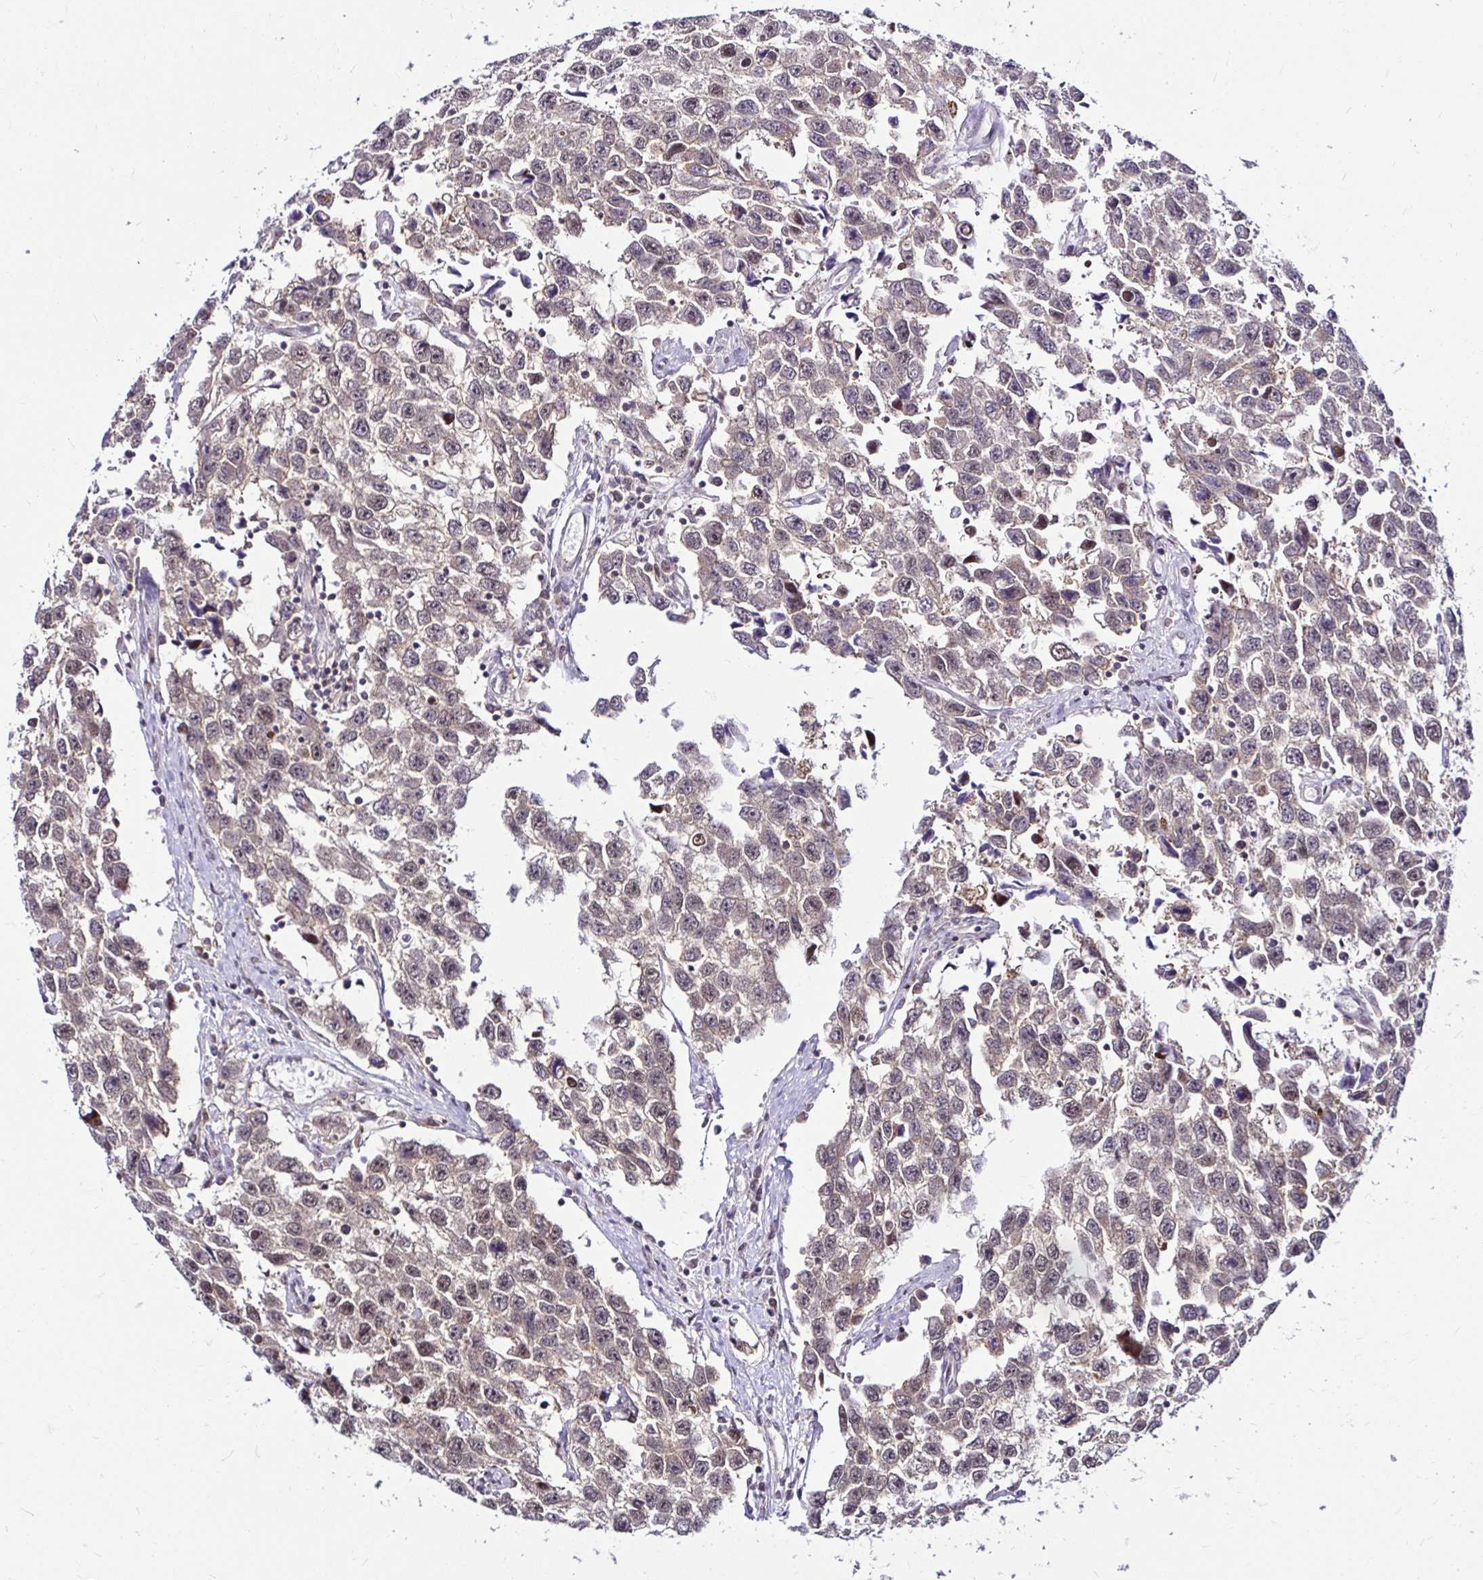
{"staining": {"intensity": "moderate", "quantity": "25%-75%", "location": "nuclear"}, "tissue": "testis cancer", "cell_type": "Tumor cells", "image_type": "cancer", "snomed": [{"axis": "morphology", "description": "Seminoma, NOS"}, {"axis": "topography", "description": "Testis"}], "caption": "DAB immunohistochemical staining of testis cancer (seminoma) demonstrates moderate nuclear protein positivity in about 25%-75% of tumor cells. The staining was performed using DAB, with brown indicating positive protein expression. Nuclei are stained blue with hematoxylin.", "gene": "PSMD3", "patient": {"sex": "male", "age": 33}}